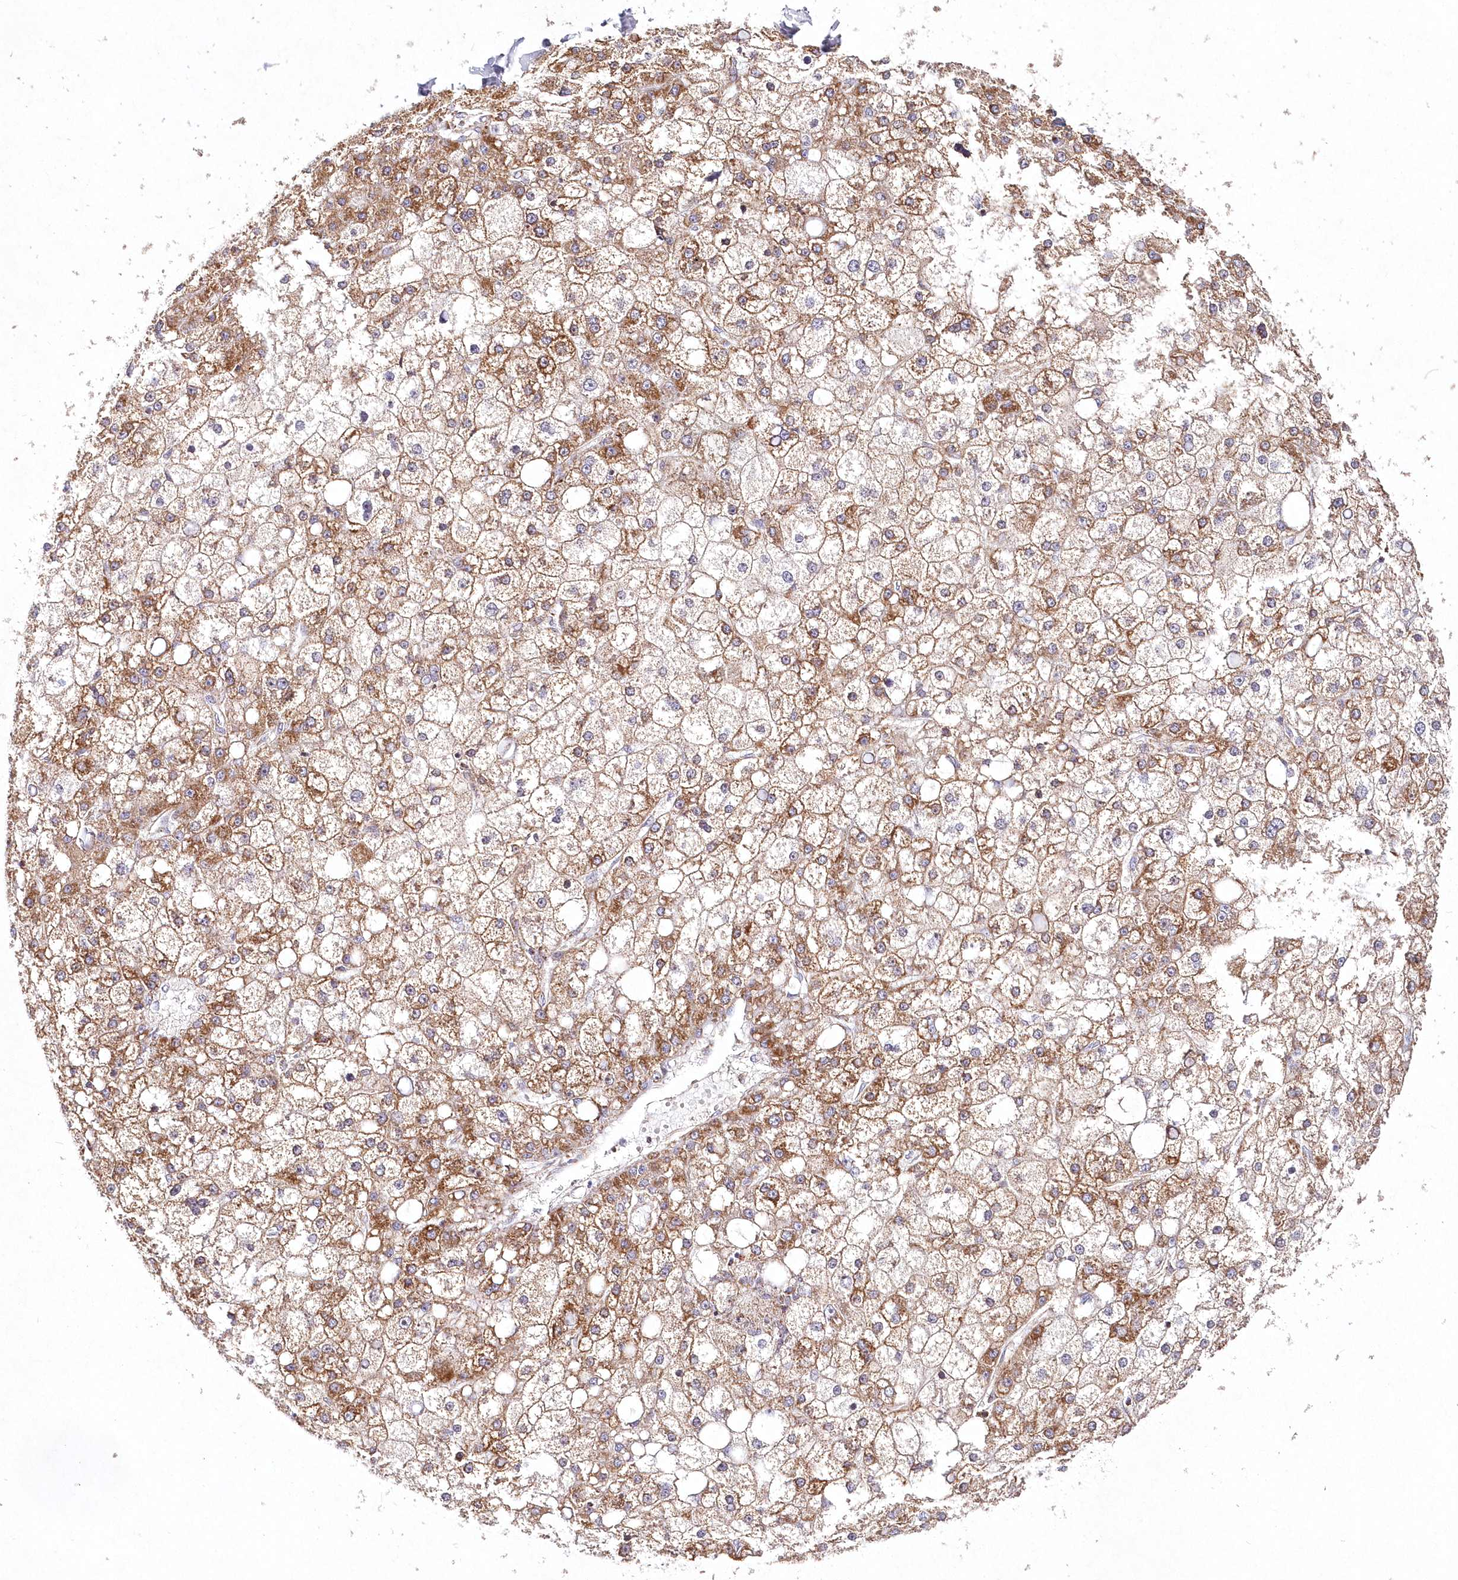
{"staining": {"intensity": "moderate", "quantity": ">75%", "location": "cytoplasmic/membranous"}, "tissue": "liver cancer", "cell_type": "Tumor cells", "image_type": "cancer", "snomed": [{"axis": "morphology", "description": "Carcinoma, Hepatocellular, NOS"}, {"axis": "topography", "description": "Liver"}], "caption": "Liver cancer stained with IHC shows moderate cytoplasmic/membranous positivity in approximately >75% of tumor cells.", "gene": "DNA2", "patient": {"sex": "male", "age": 67}}